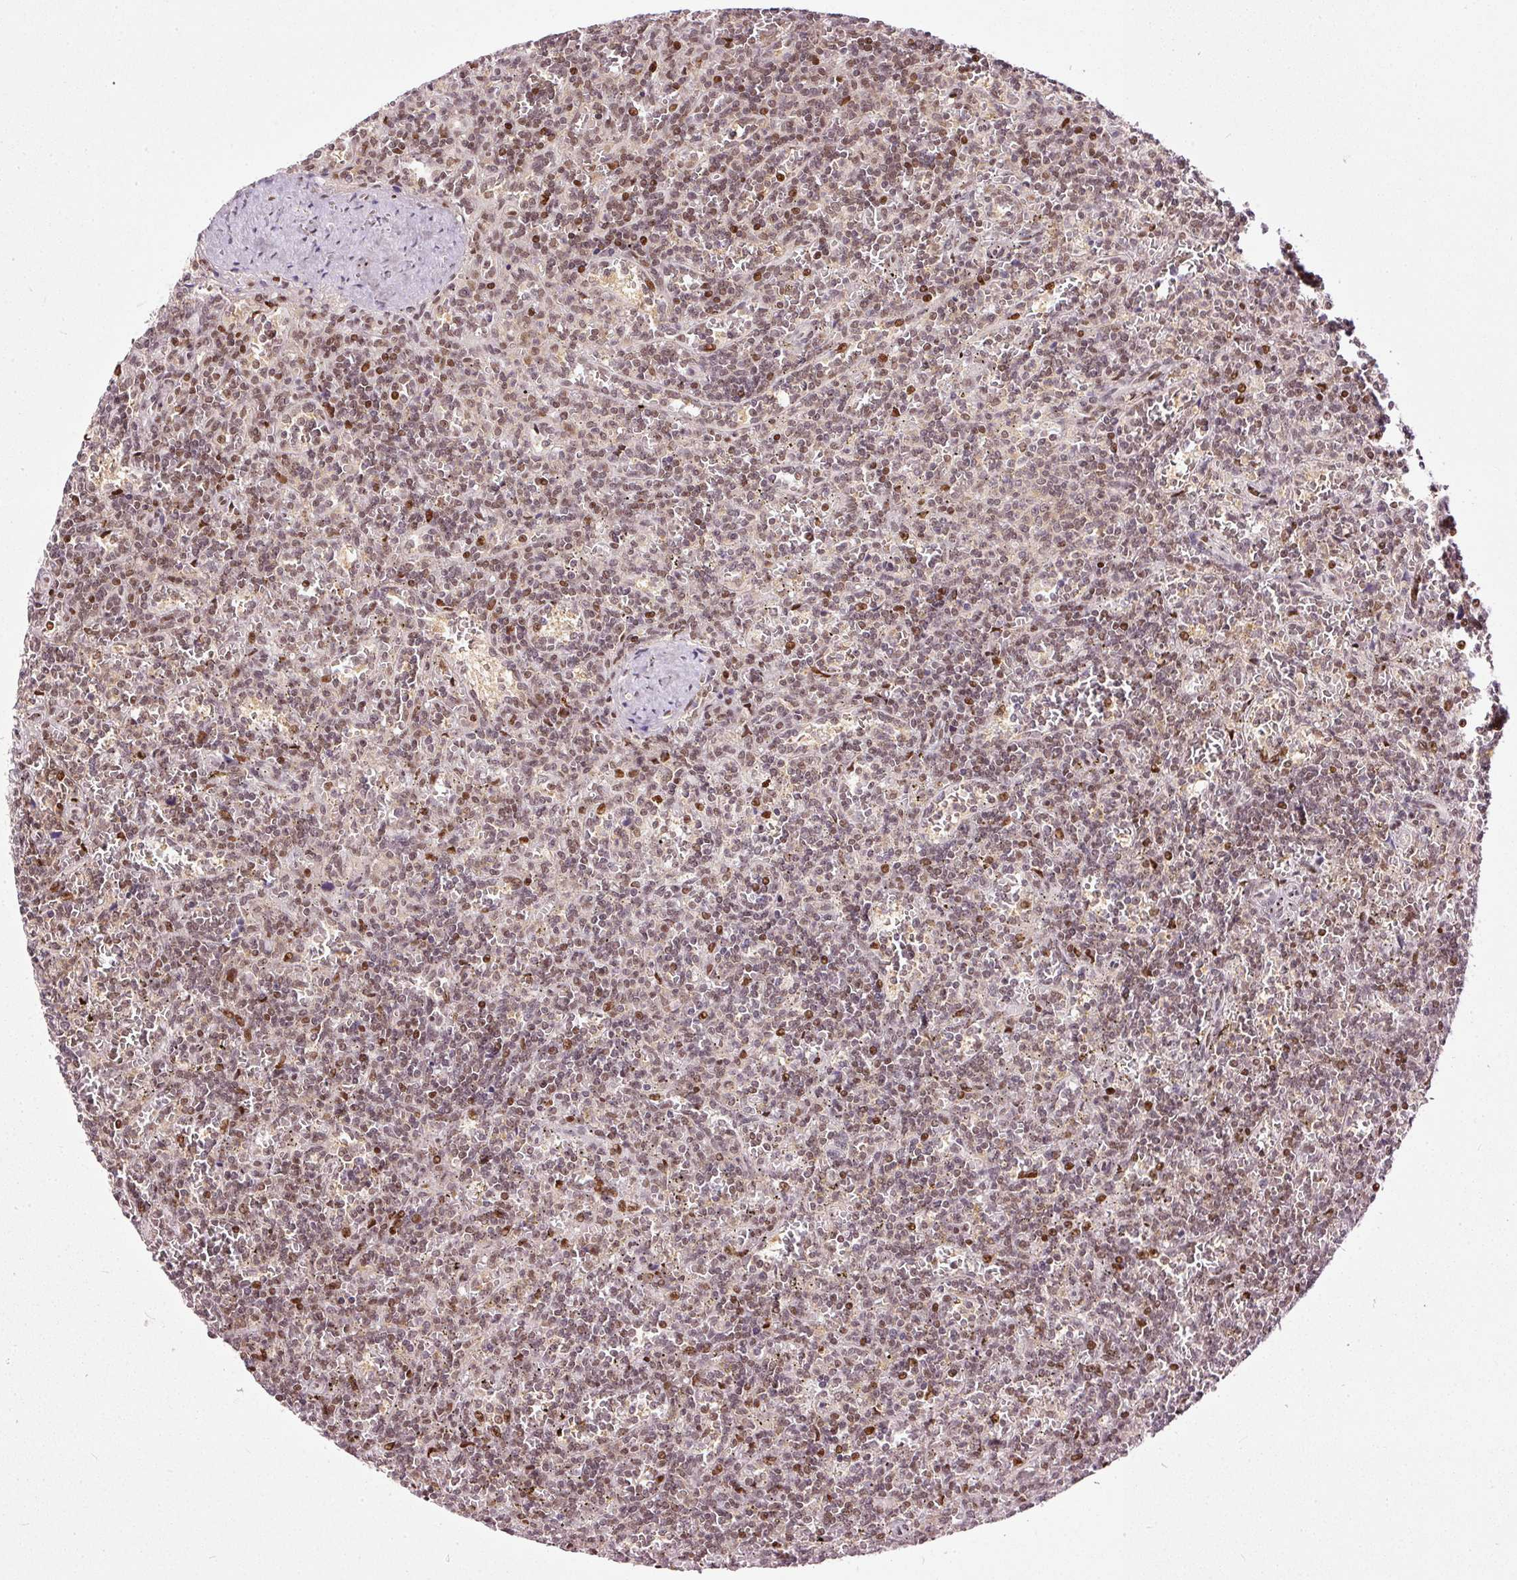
{"staining": {"intensity": "moderate", "quantity": ">75%", "location": "nuclear"}, "tissue": "lymphoma", "cell_type": "Tumor cells", "image_type": "cancer", "snomed": [{"axis": "morphology", "description": "Malignant lymphoma, non-Hodgkin's type, Low grade"}, {"axis": "topography", "description": "Spleen"}], "caption": "Lymphoma stained for a protein (brown) demonstrates moderate nuclear positive expression in approximately >75% of tumor cells.", "gene": "ZNF778", "patient": {"sex": "male", "age": 73}}